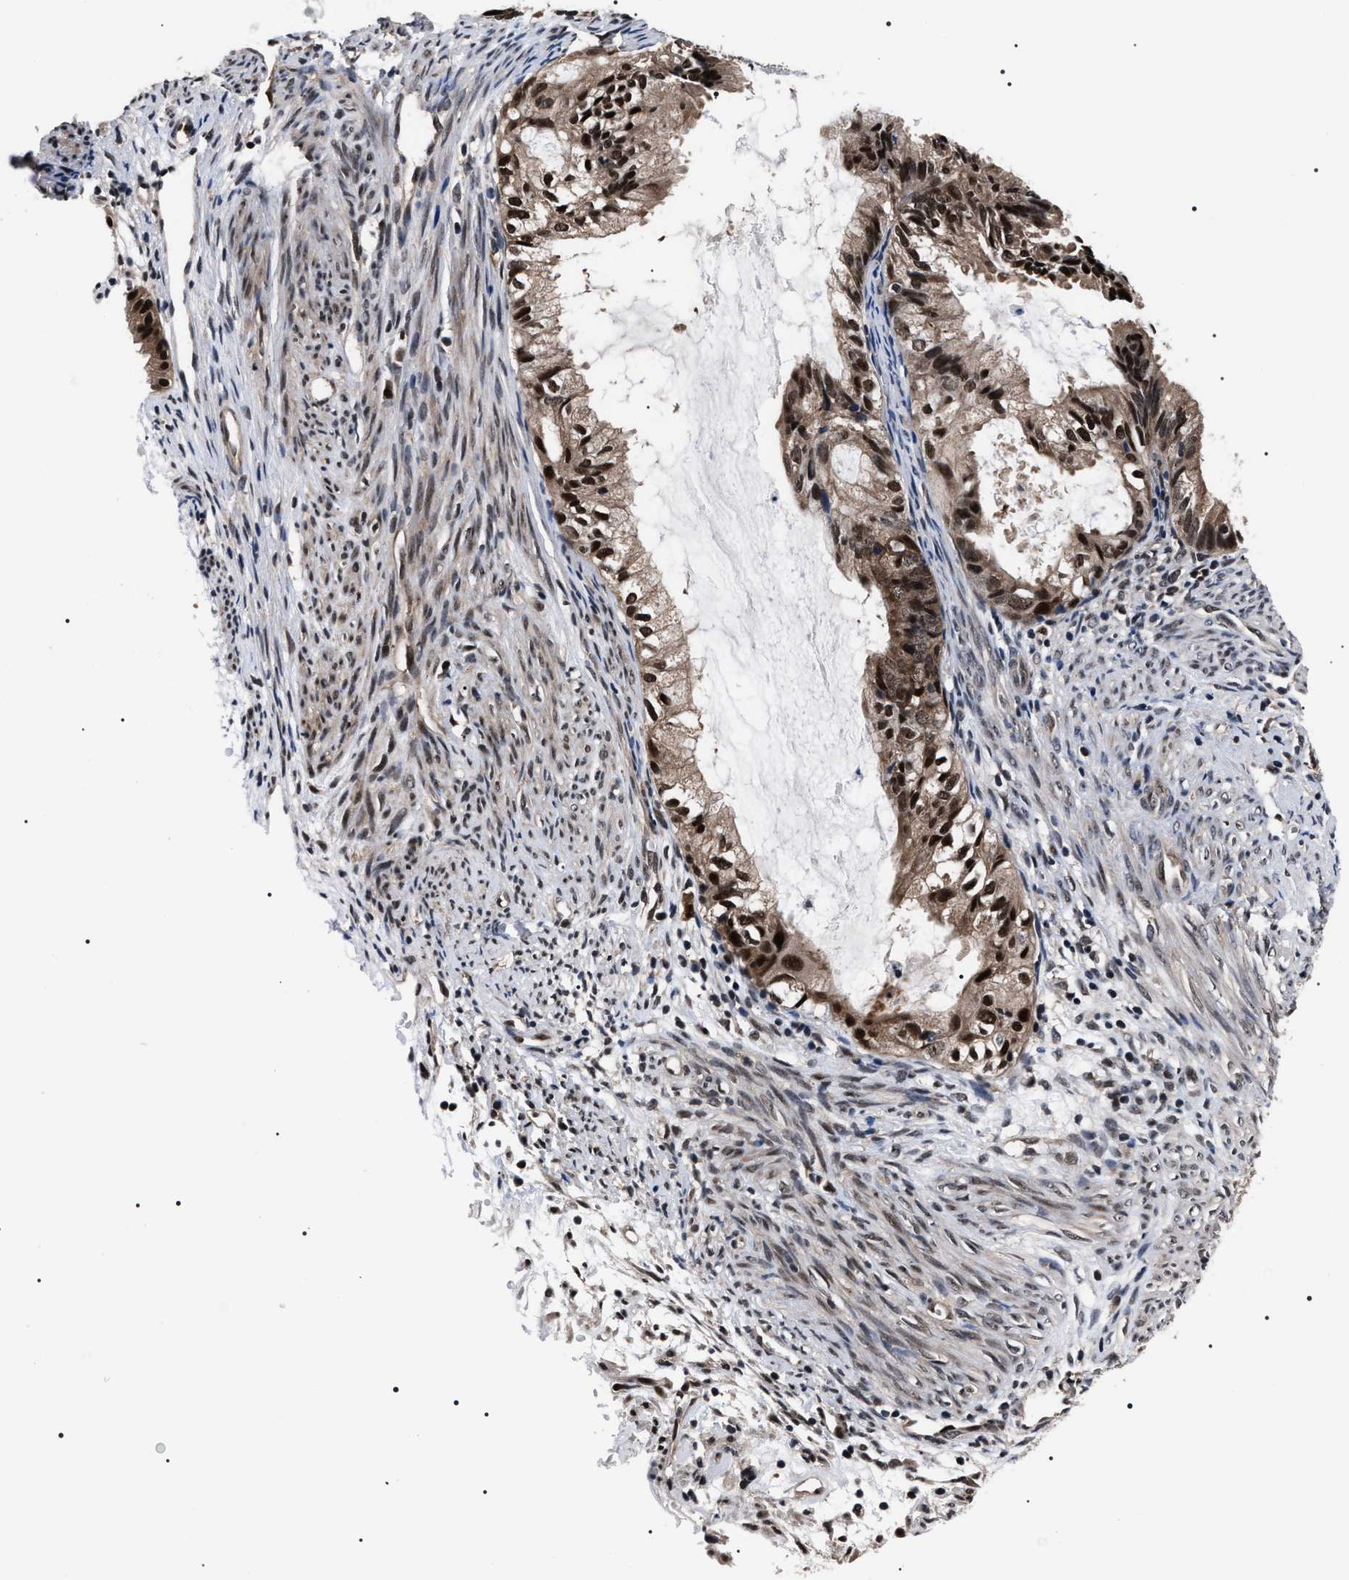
{"staining": {"intensity": "strong", "quantity": ">75%", "location": "cytoplasmic/membranous,nuclear"}, "tissue": "cervical cancer", "cell_type": "Tumor cells", "image_type": "cancer", "snomed": [{"axis": "morphology", "description": "Normal tissue, NOS"}, {"axis": "morphology", "description": "Adenocarcinoma, NOS"}, {"axis": "topography", "description": "Cervix"}, {"axis": "topography", "description": "Endometrium"}], "caption": "Human cervical adenocarcinoma stained with a protein marker displays strong staining in tumor cells.", "gene": "CSNK2A1", "patient": {"sex": "female", "age": 86}}